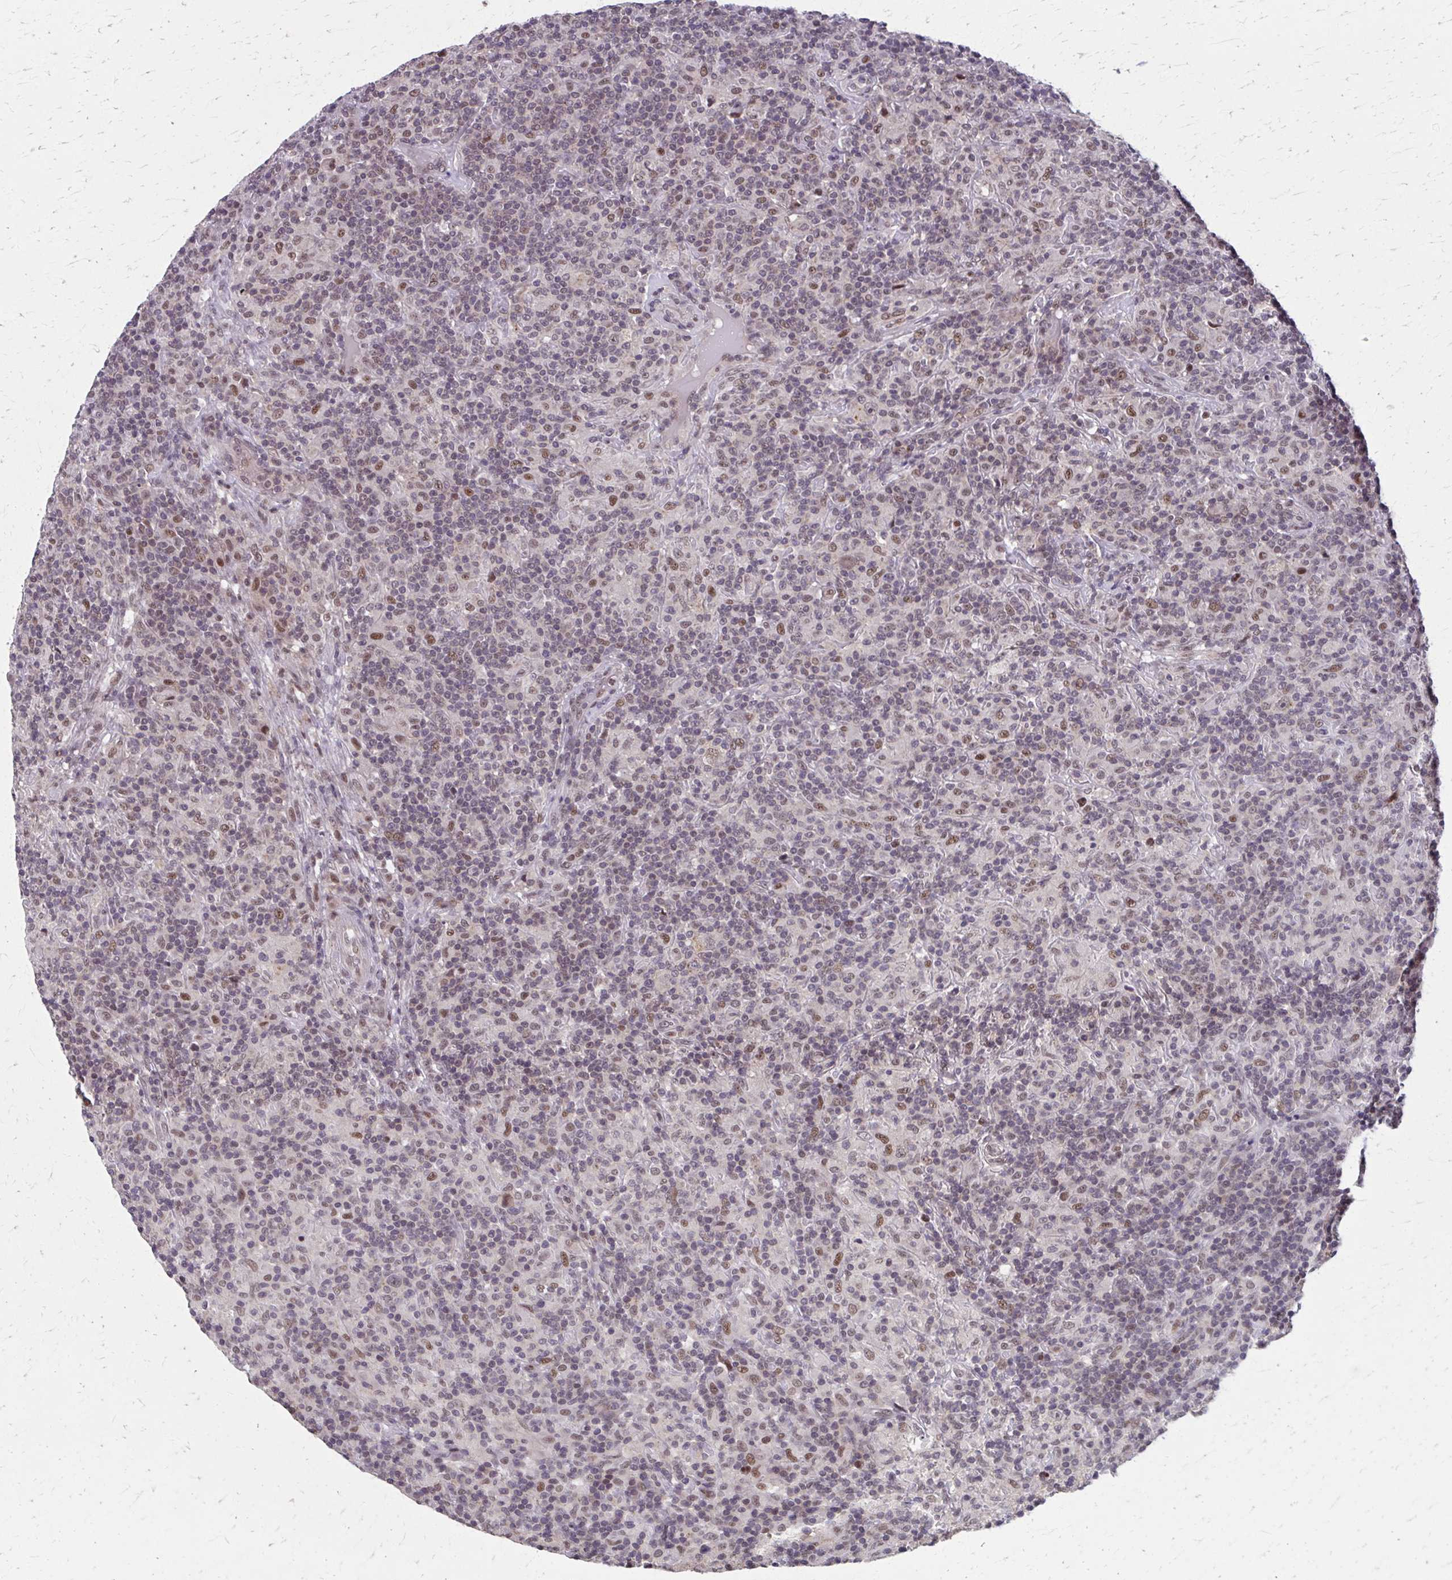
{"staining": {"intensity": "moderate", "quantity": ">75%", "location": "nuclear"}, "tissue": "lymphoma", "cell_type": "Tumor cells", "image_type": "cancer", "snomed": [{"axis": "morphology", "description": "Hodgkin's disease, NOS"}, {"axis": "topography", "description": "Lymph node"}], "caption": "About >75% of tumor cells in lymphoma demonstrate moderate nuclear protein positivity as visualized by brown immunohistochemical staining.", "gene": "SETBP1", "patient": {"sex": "male", "age": 70}}